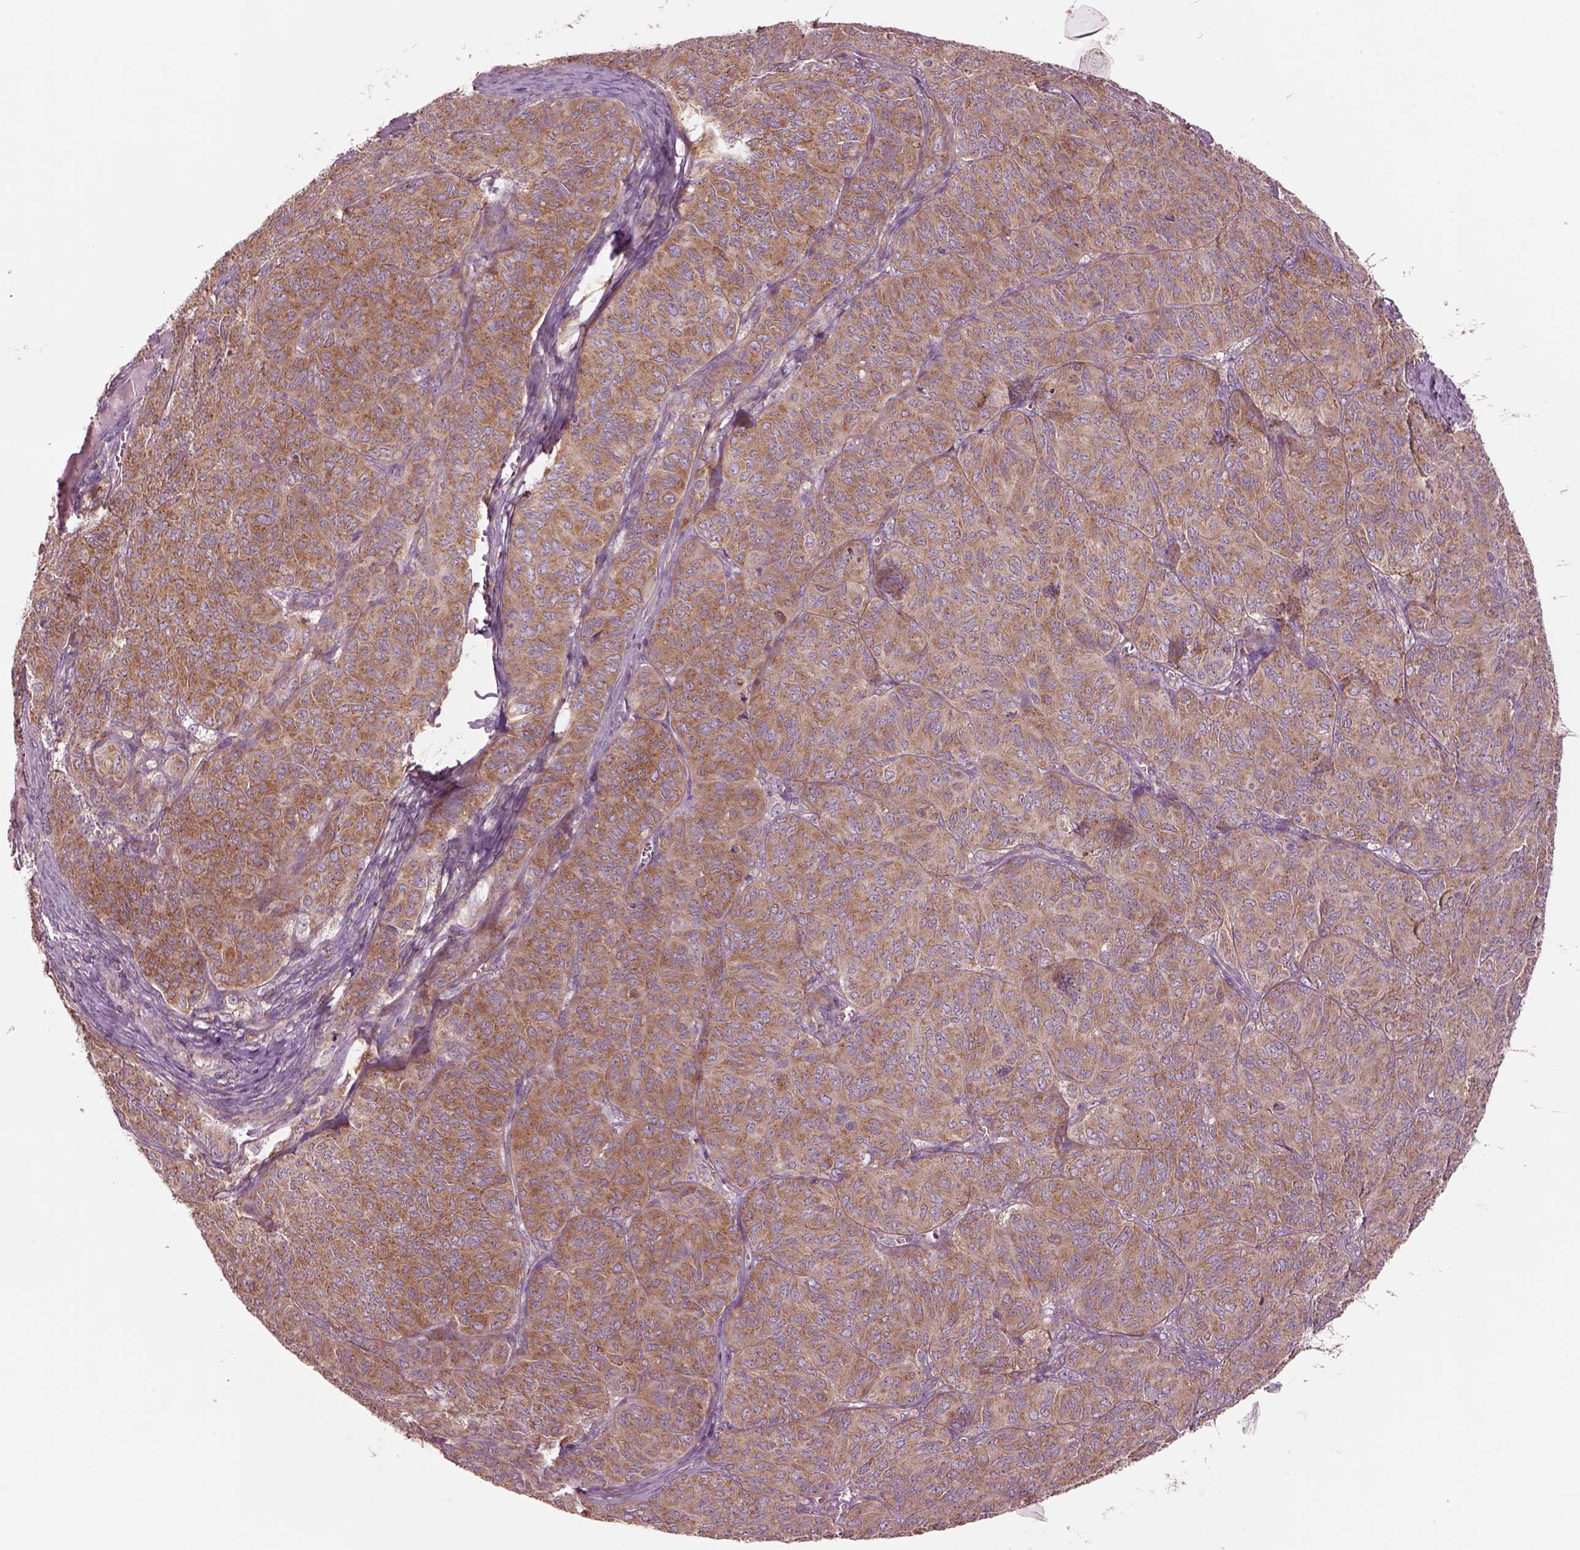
{"staining": {"intensity": "moderate", "quantity": ">75%", "location": "cytoplasmic/membranous"}, "tissue": "ovarian cancer", "cell_type": "Tumor cells", "image_type": "cancer", "snomed": [{"axis": "morphology", "description": "Carcinoma, endometroid"}, {"axis": "topography", "description": "Ovary"}], "caption": "Brown immunohistochemical staining in human ovarian cancer (endometroid carcinoma) exhibits moderate cytoplasmic/membranous positivity in about >75% of tumor cells.", "gene": "SEC23A", "patient": {"sex": "female", "age": 80}}